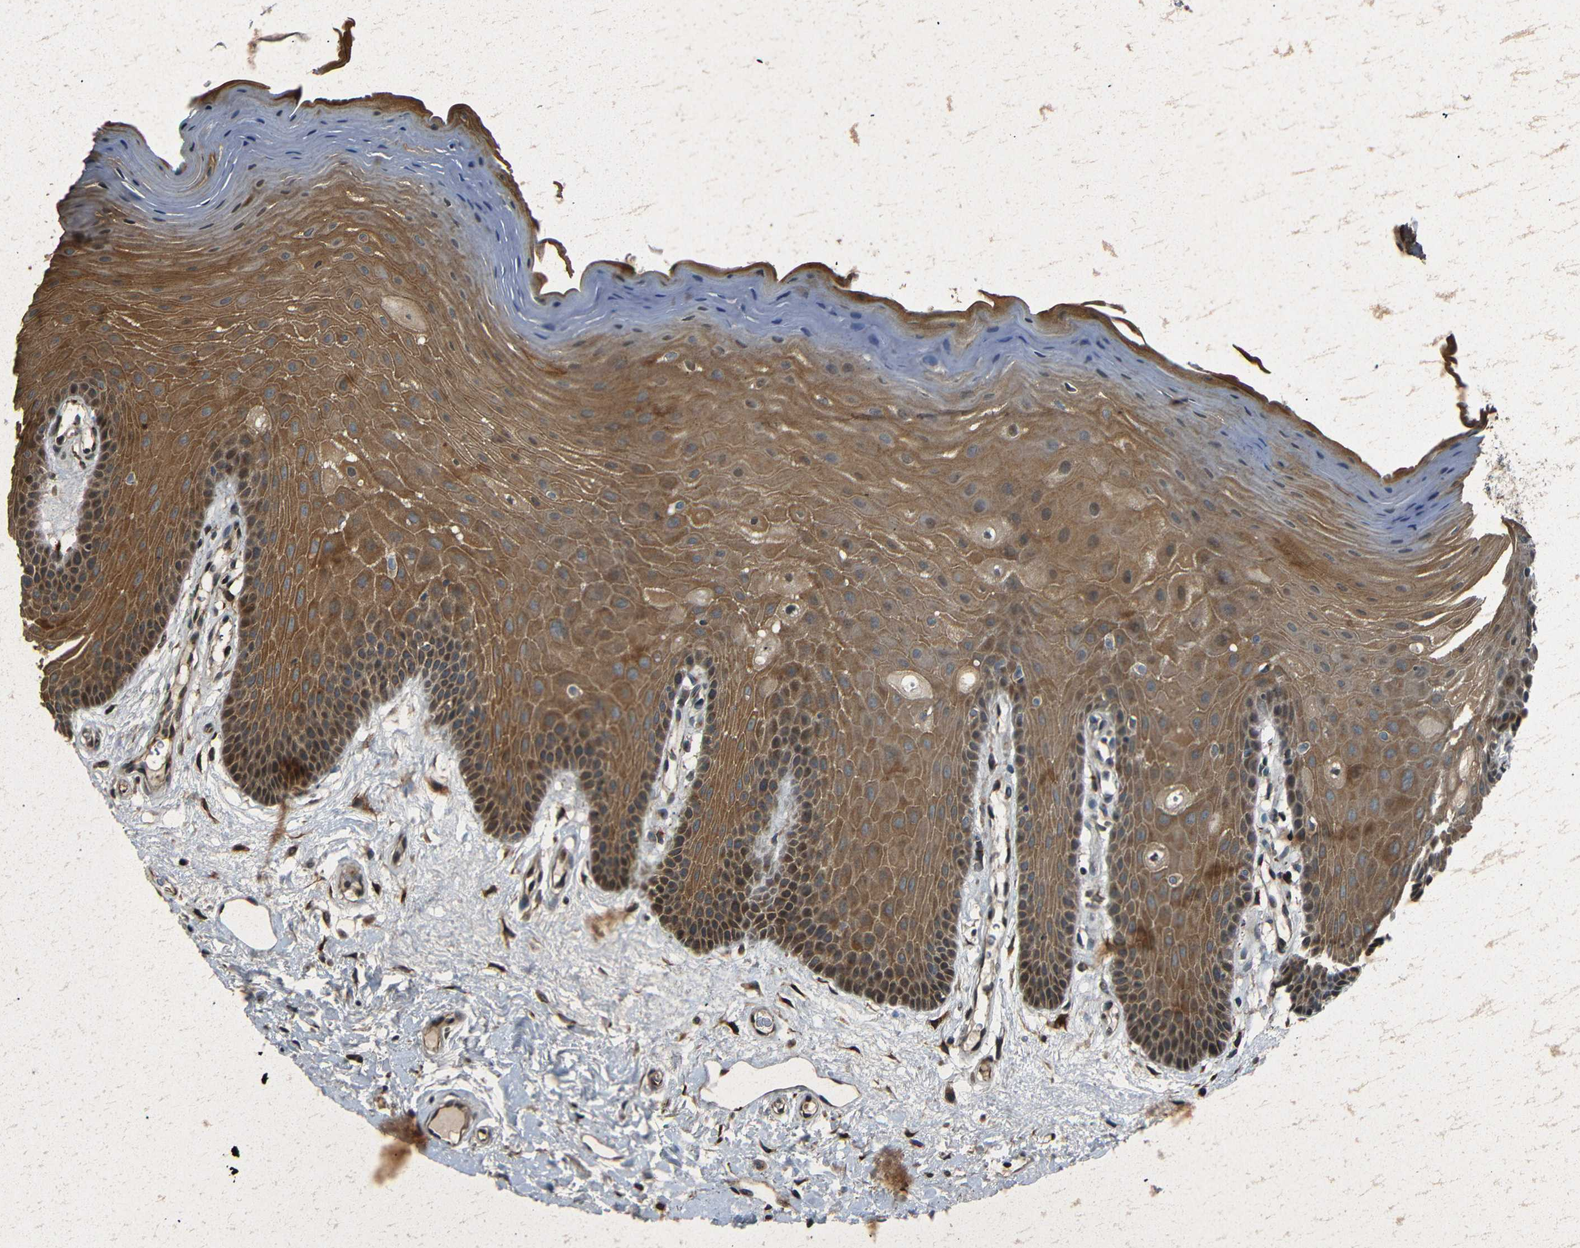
{"staining": {"intensity": "moderate", "quantity": ">75%", "location": "cytoplasmic/membranous"}, "tissue": "oral mucosa", "cell_type": "Squamous epithelial cells", "image_type": "normal", "snomed": [{"axis": "morphology", "description": "Normal tissue, NOS"}, {"axis": "morphology", "description": "Squamous cell carcinoma, NOS"}, {"axis": "topography", "description": "Skeletal muscle"}, {"axis": "topography", "description": "Adipose tissue"}, {"axis": "topography", "description": "Vascular tissue"}, {"axis": "topography", "description": "Oral tissue"}, {"axis": "topography", "description": "Peripheral nerve tissue"}, {"axis": "topography", "description": "Head-Neck"}], "caption": "Immunohistochemistry (IHC) (DAB) staining of benign oral mucosa displays moderate cytoplasmic/membranous protein expression in about >75% of squamous epithelial cells. (DAB IHC with brightfield microscopy, high magnification).", "gene": "AKAP9", "patient": {"sex": "male", "age": 71}}